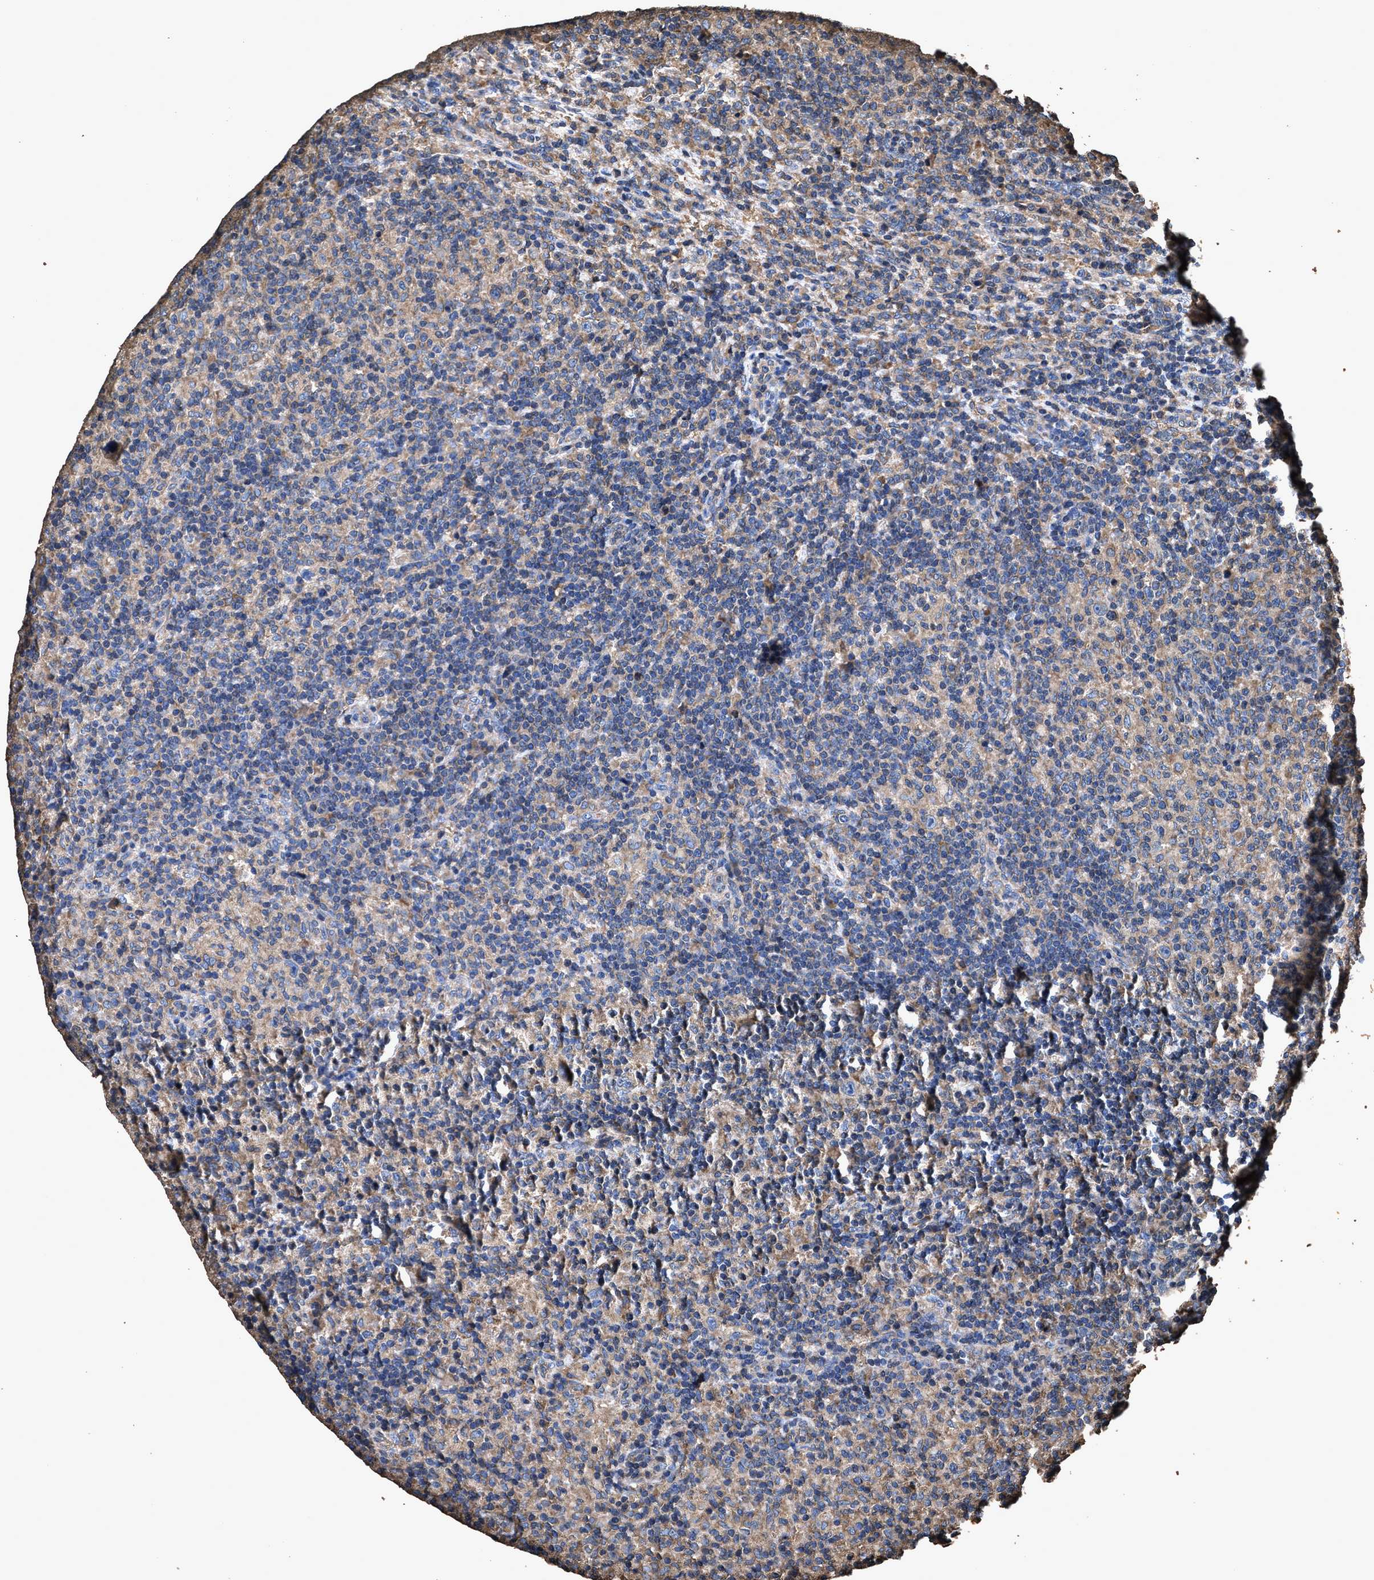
{"staining": {"intensity": "moderate", "quantity": "25%-75%", "location": "cytoplasmic/membranous"}, "tissue": "lymphoma", "cell_type": "Tumor cells", "image_type": "cancer", "snomed": [{"axis": "morphology", "description": "Hodgkin's disease, NOS"}, {"axis": "topography", "description": "Lymph node"}], "caption": "High-power microscopy captured an immunohistochemistry image of lymphoma, revealing moderate cytoplasmic/membranous expression in about 25%-75% of tumor cells.", "gene": "ZMYND19", "patient": {"sex": "male", "age": 70}}